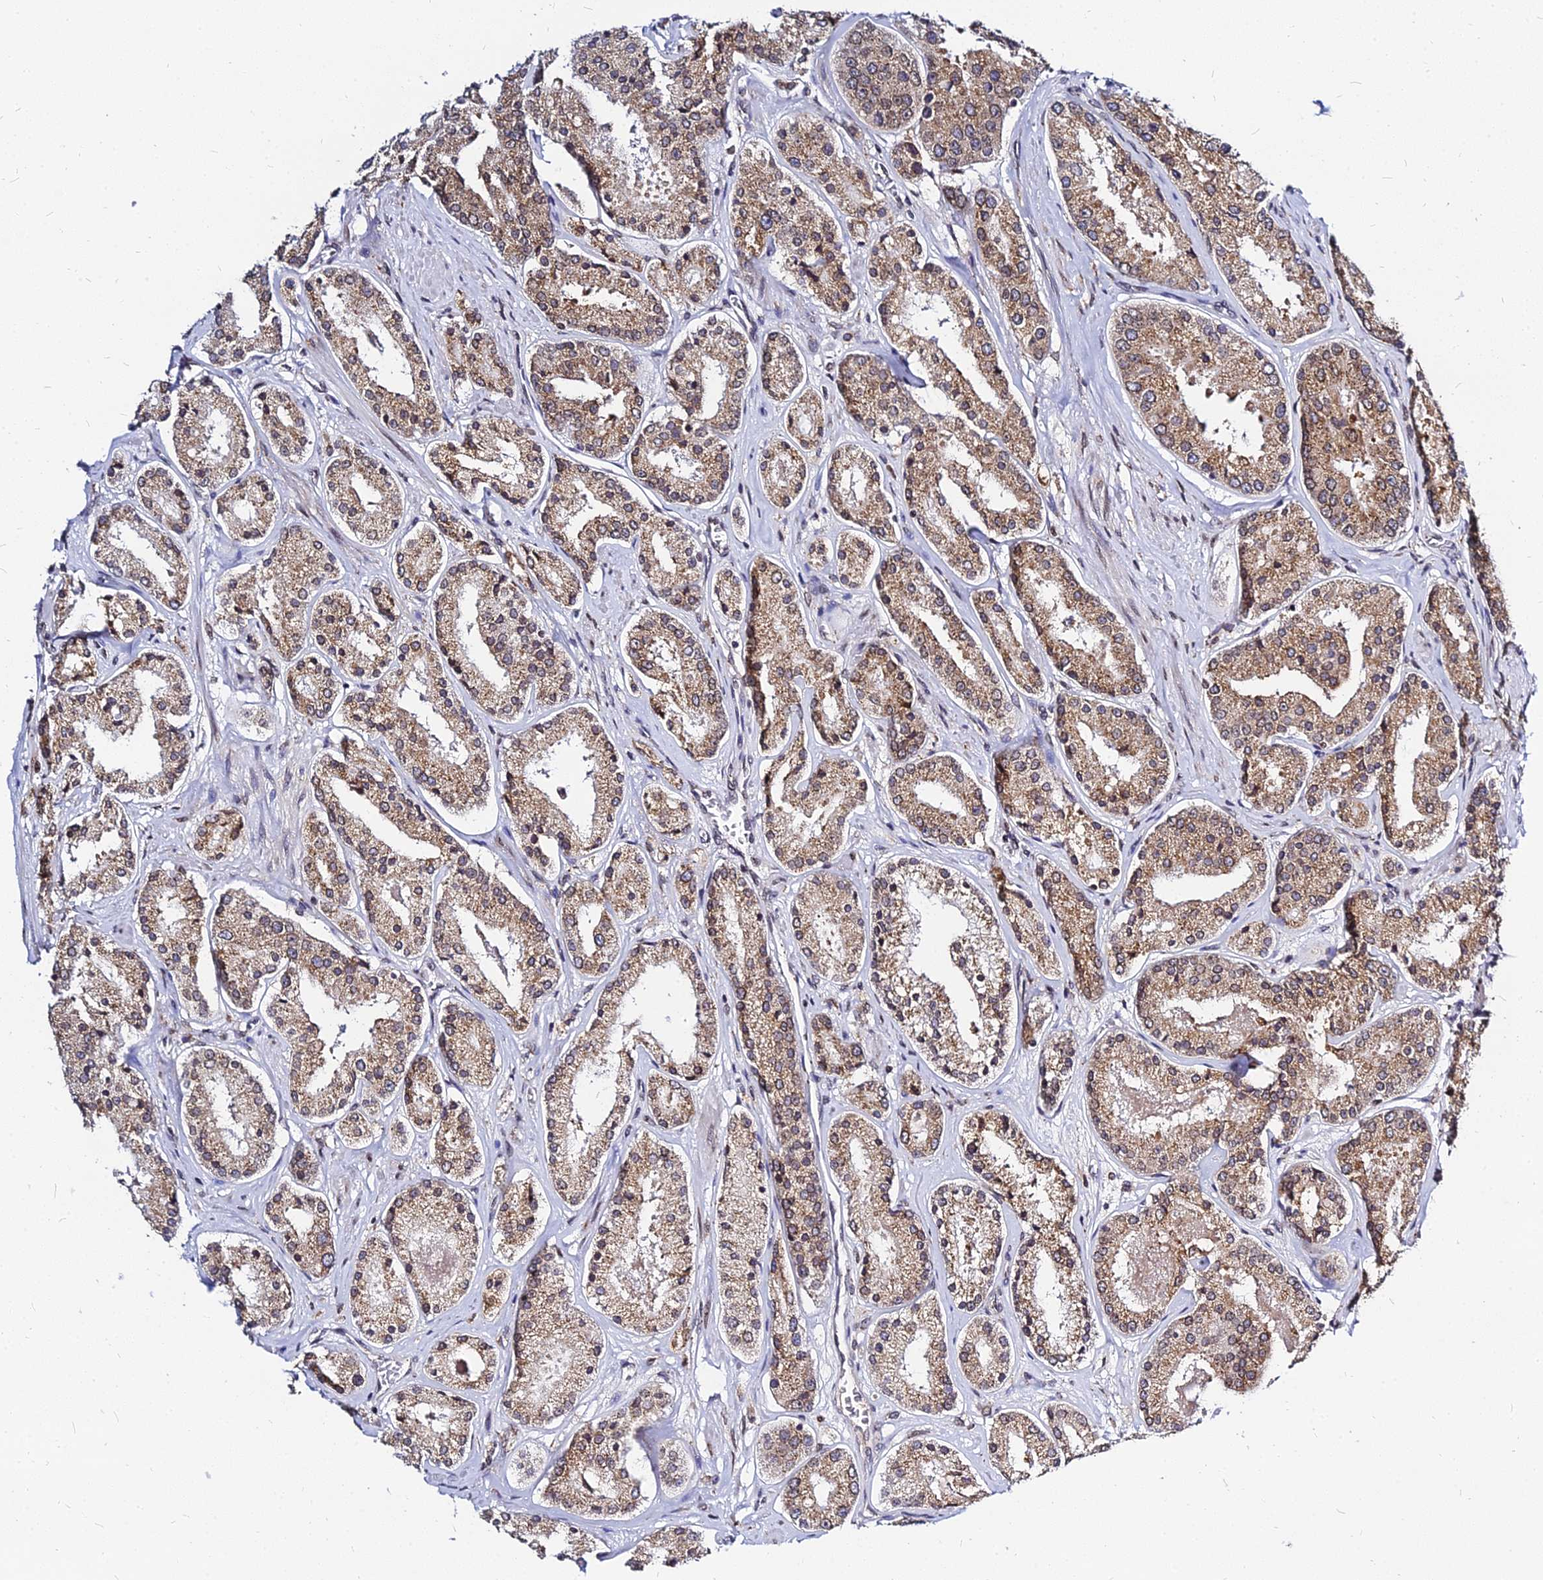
{"staining": {"intensity": "moderate", "quantity": ">75%", "location": "cytoplasmic/membranous"}, "tissue": "prostate cancer", "cell_type": "Tumor cells", "image_type": "cancer", "snomed": [{"axis": "morphology", "description": "Adenocarcinoma, High grade"}, {"axis": "topography", "description": "Prostate"}], "caption": "A brown stain highlights moderate cytoplasmic/membranous staining of a protein in prostate cancer tumor cells.", "gene": "RNF121", "patient": {"sex": "male", "age": 63}}